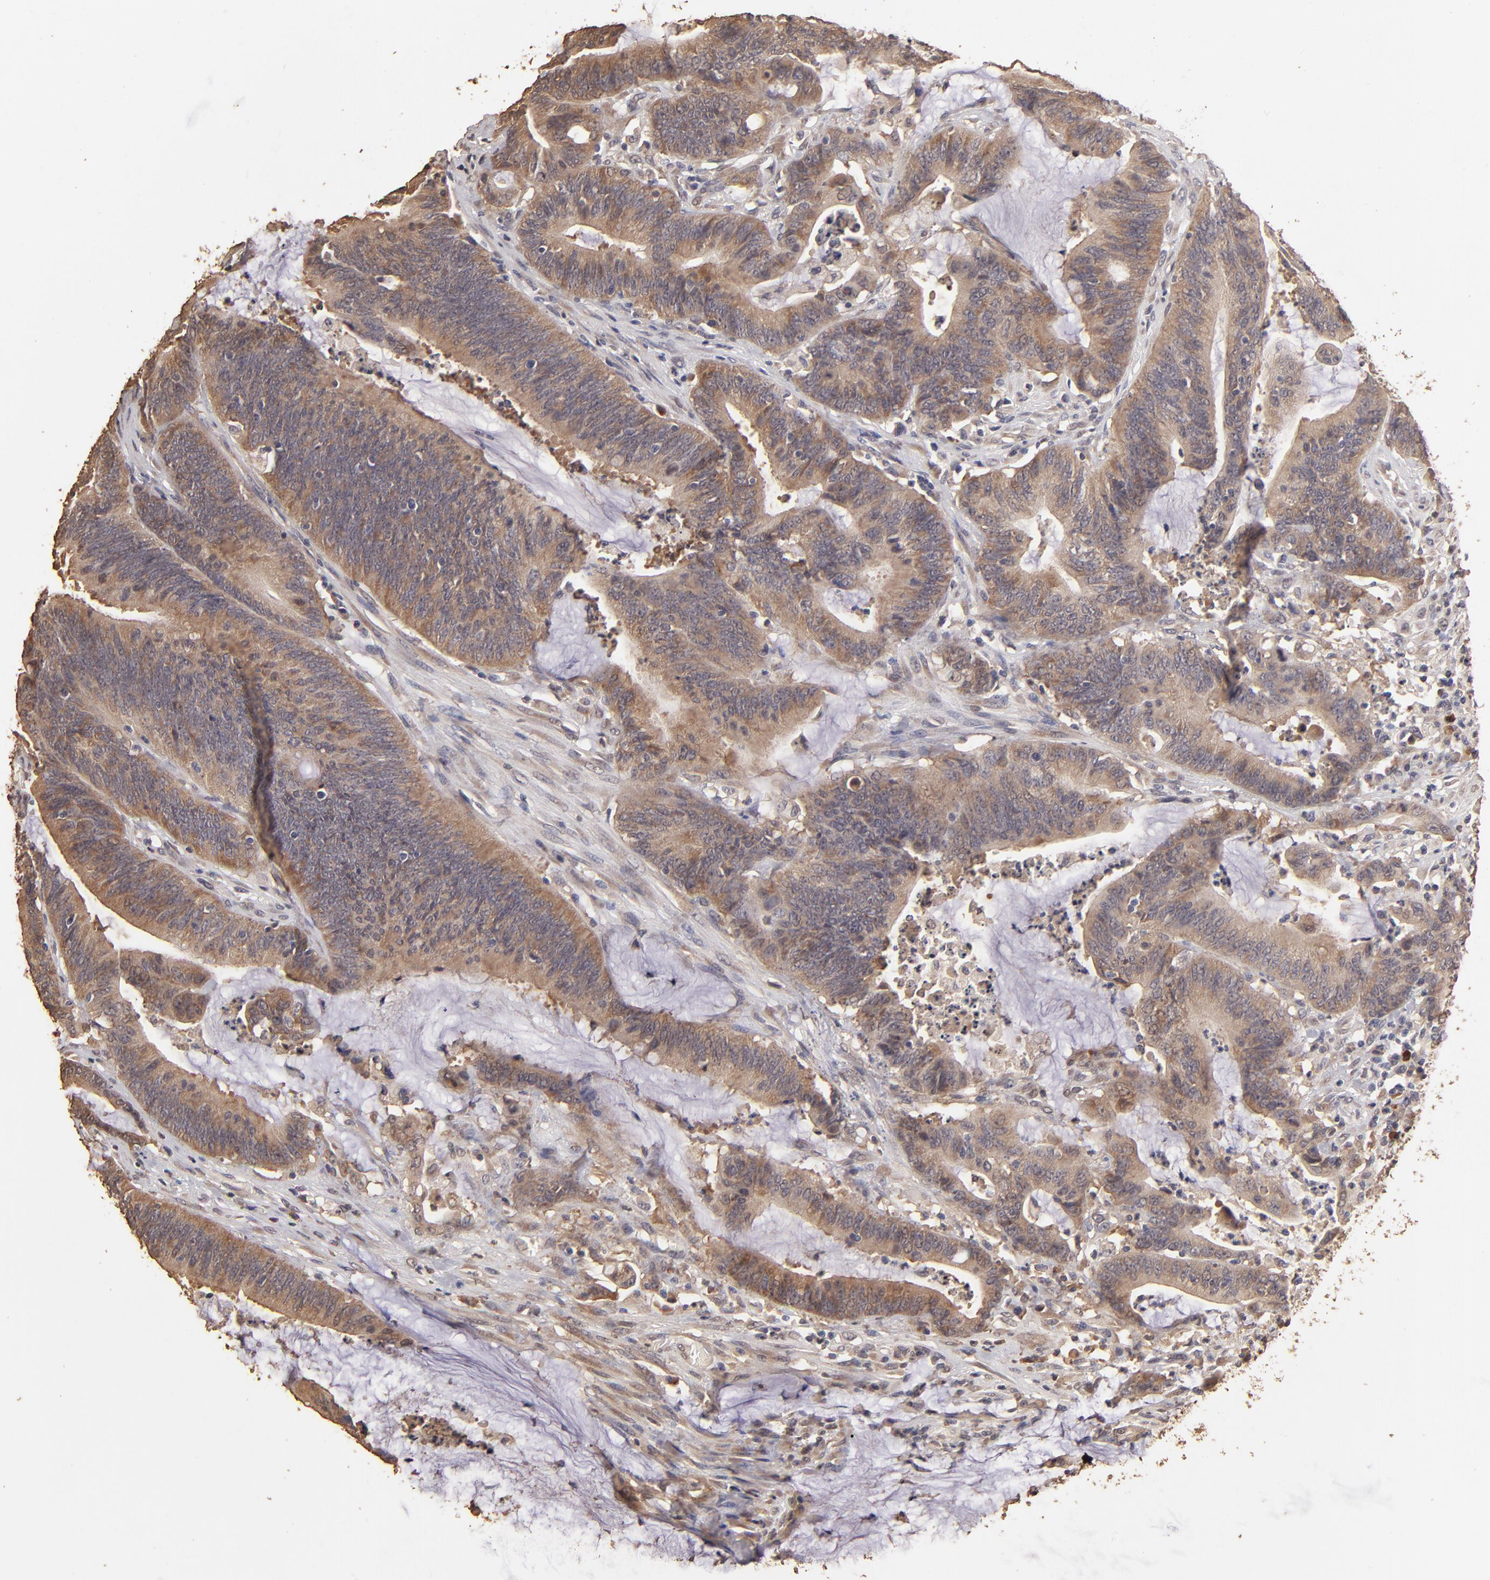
{"staining": {"intensity": "strong", "quantity": ">75%", "location": "cytoplasmic/membranous"}, "tissue": "colorectal cancer", "cell_type": "Tumor cells", "image_type": "cancer", "snomed": [{"axis": "morphology", "description": "Adenocarcinoma, NOS"}, {"axis": "topography", "description": "Rectum"}], "caption": "Protein staining displays strong cytoplasmic/membranous staining in about >75% of tumor cells in colorectal adenocarcinoma.", "gene": "OPHN1", "patient": {"sex": "female", "age": 66}}